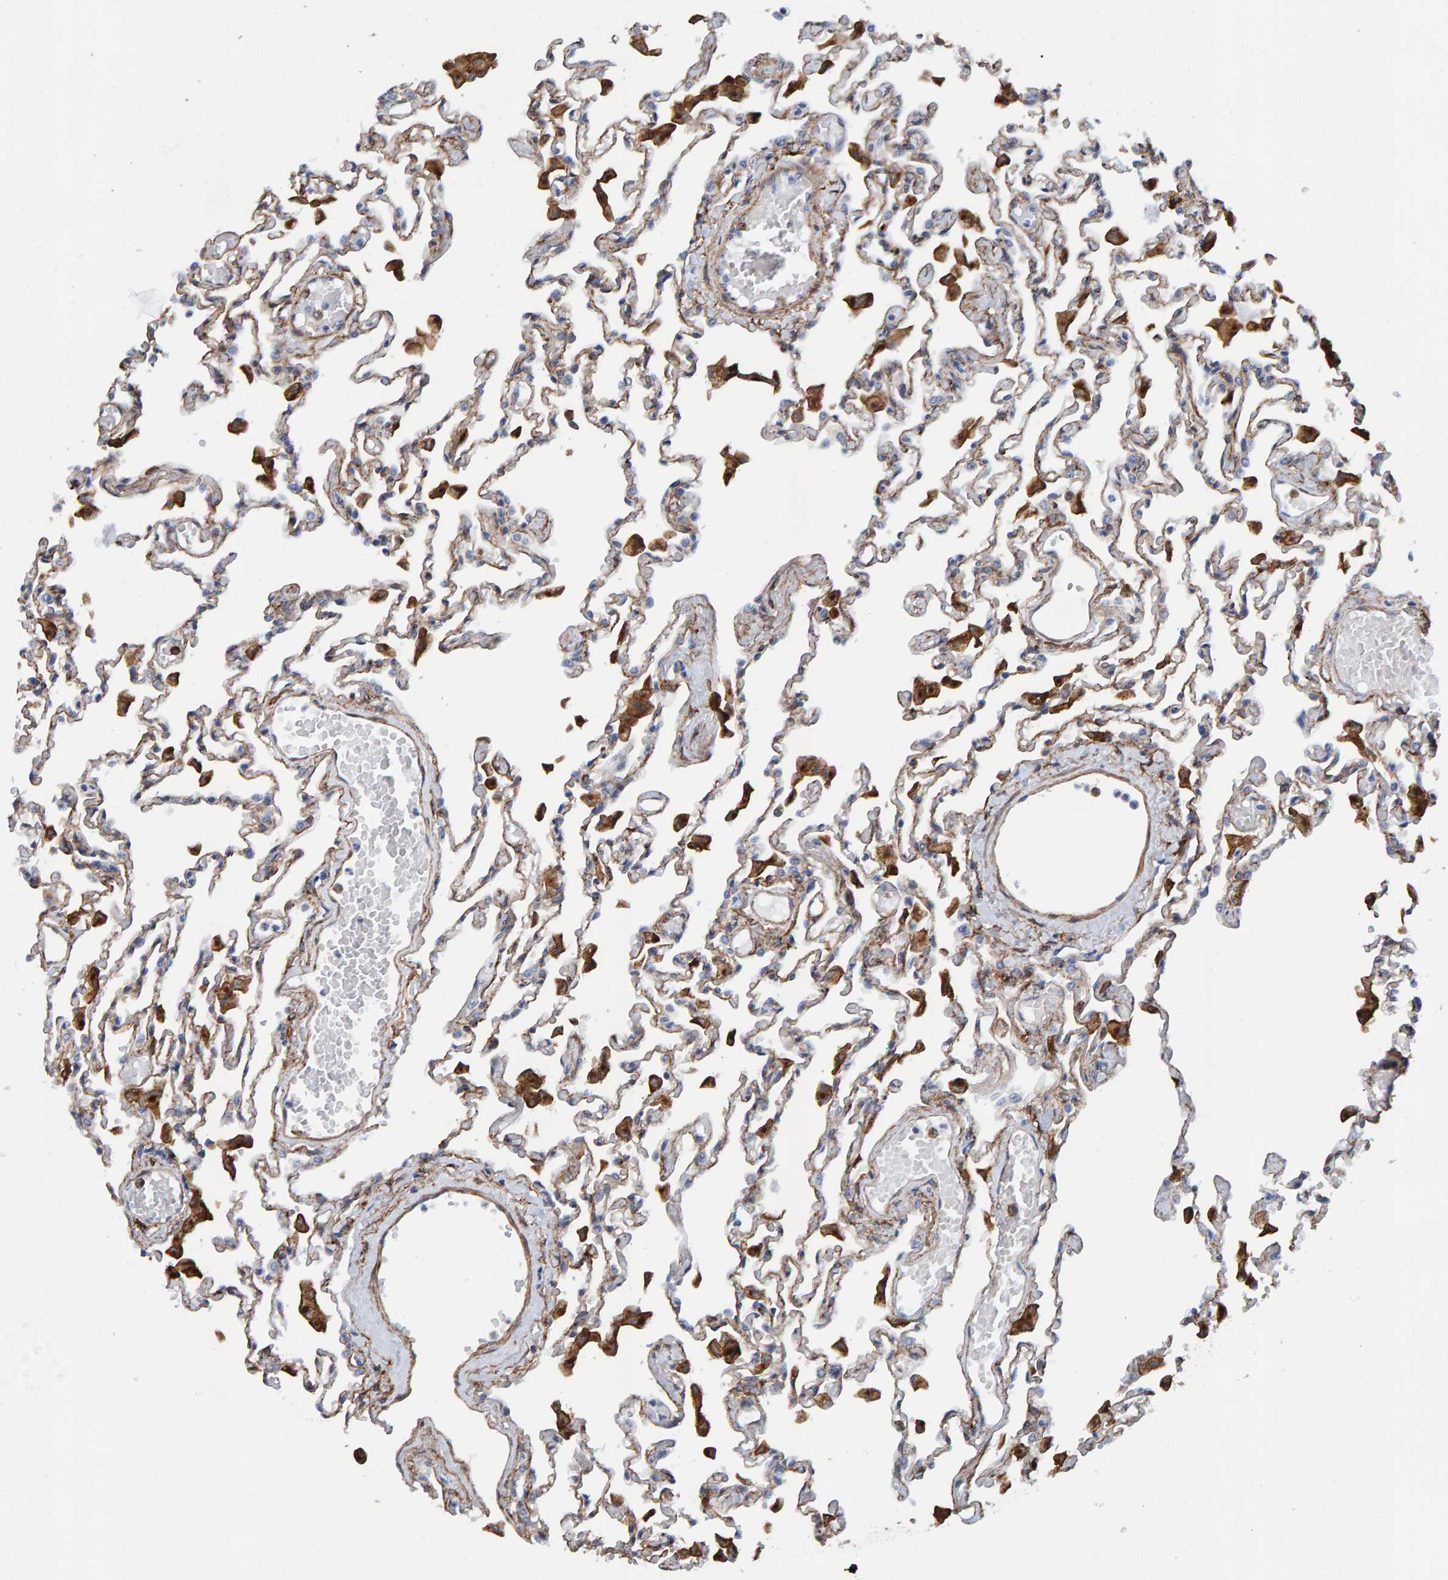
{"staining": {"intensity": "weak", "quantity": "25%-75%", "location": "cytoplasmic/membranous"}, "tissue": "lung", "cell_type": "Alveolar cells", "image_type": "normal", "snomed": [{"axis": "morphology", "description": "Normal tissue, NOS"}, {"axis": "topography", "description": "Bronchus"}, {"axis": "topography", "description": "Lung"}], "caption": "Immunohistochemical staining of benign lung exhibits low levels of weak cytoplasmic/membranous staining in about 25%-75% of alveolar cells.", "gene": "LRP1", "patient": {"sex": "female", "age": 49}}